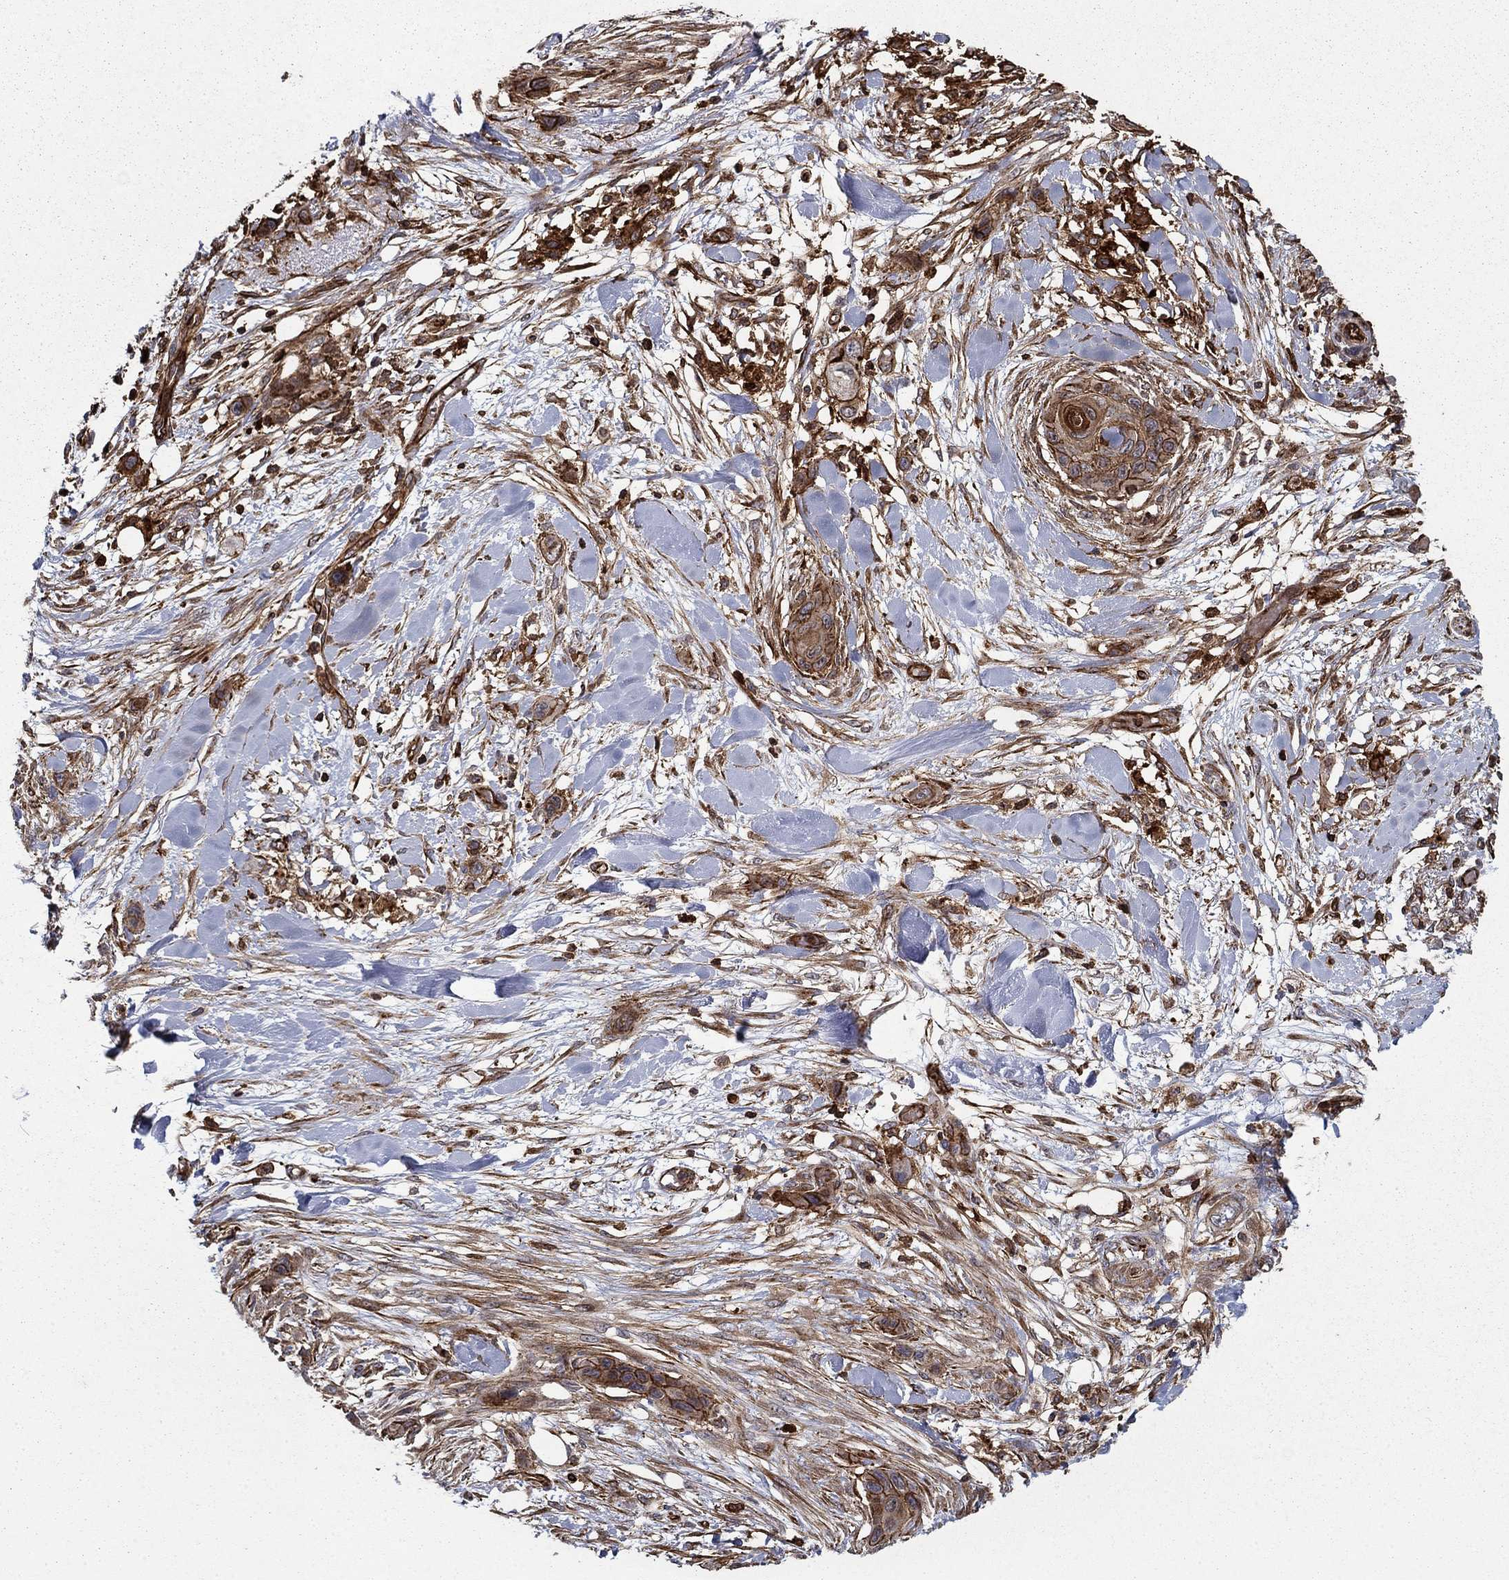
{"staining": {"intensity": "strong", "quantity": "25%-75%", "location": "cytoplasmic/membranous"}, "tissue": "skin cancer", "cell_type": "Tumor cells", "image_type": "cancer", "snomed": [{"axis": "morphology", "description": "Squamous cell carcinoma, NOS"}, {"axis": "topography", "description": "Skin"}], "caption": "High-power microscopy captured an immunohistochemistry (IHC) micrograph of skin cancer, revealing strong cytoplasmic/membranous expression in about 25%-75% of tumor cells. Nuclei are stained in blue.", "gene": "ADM", "patient": {"sex": "male", "age": 79}}